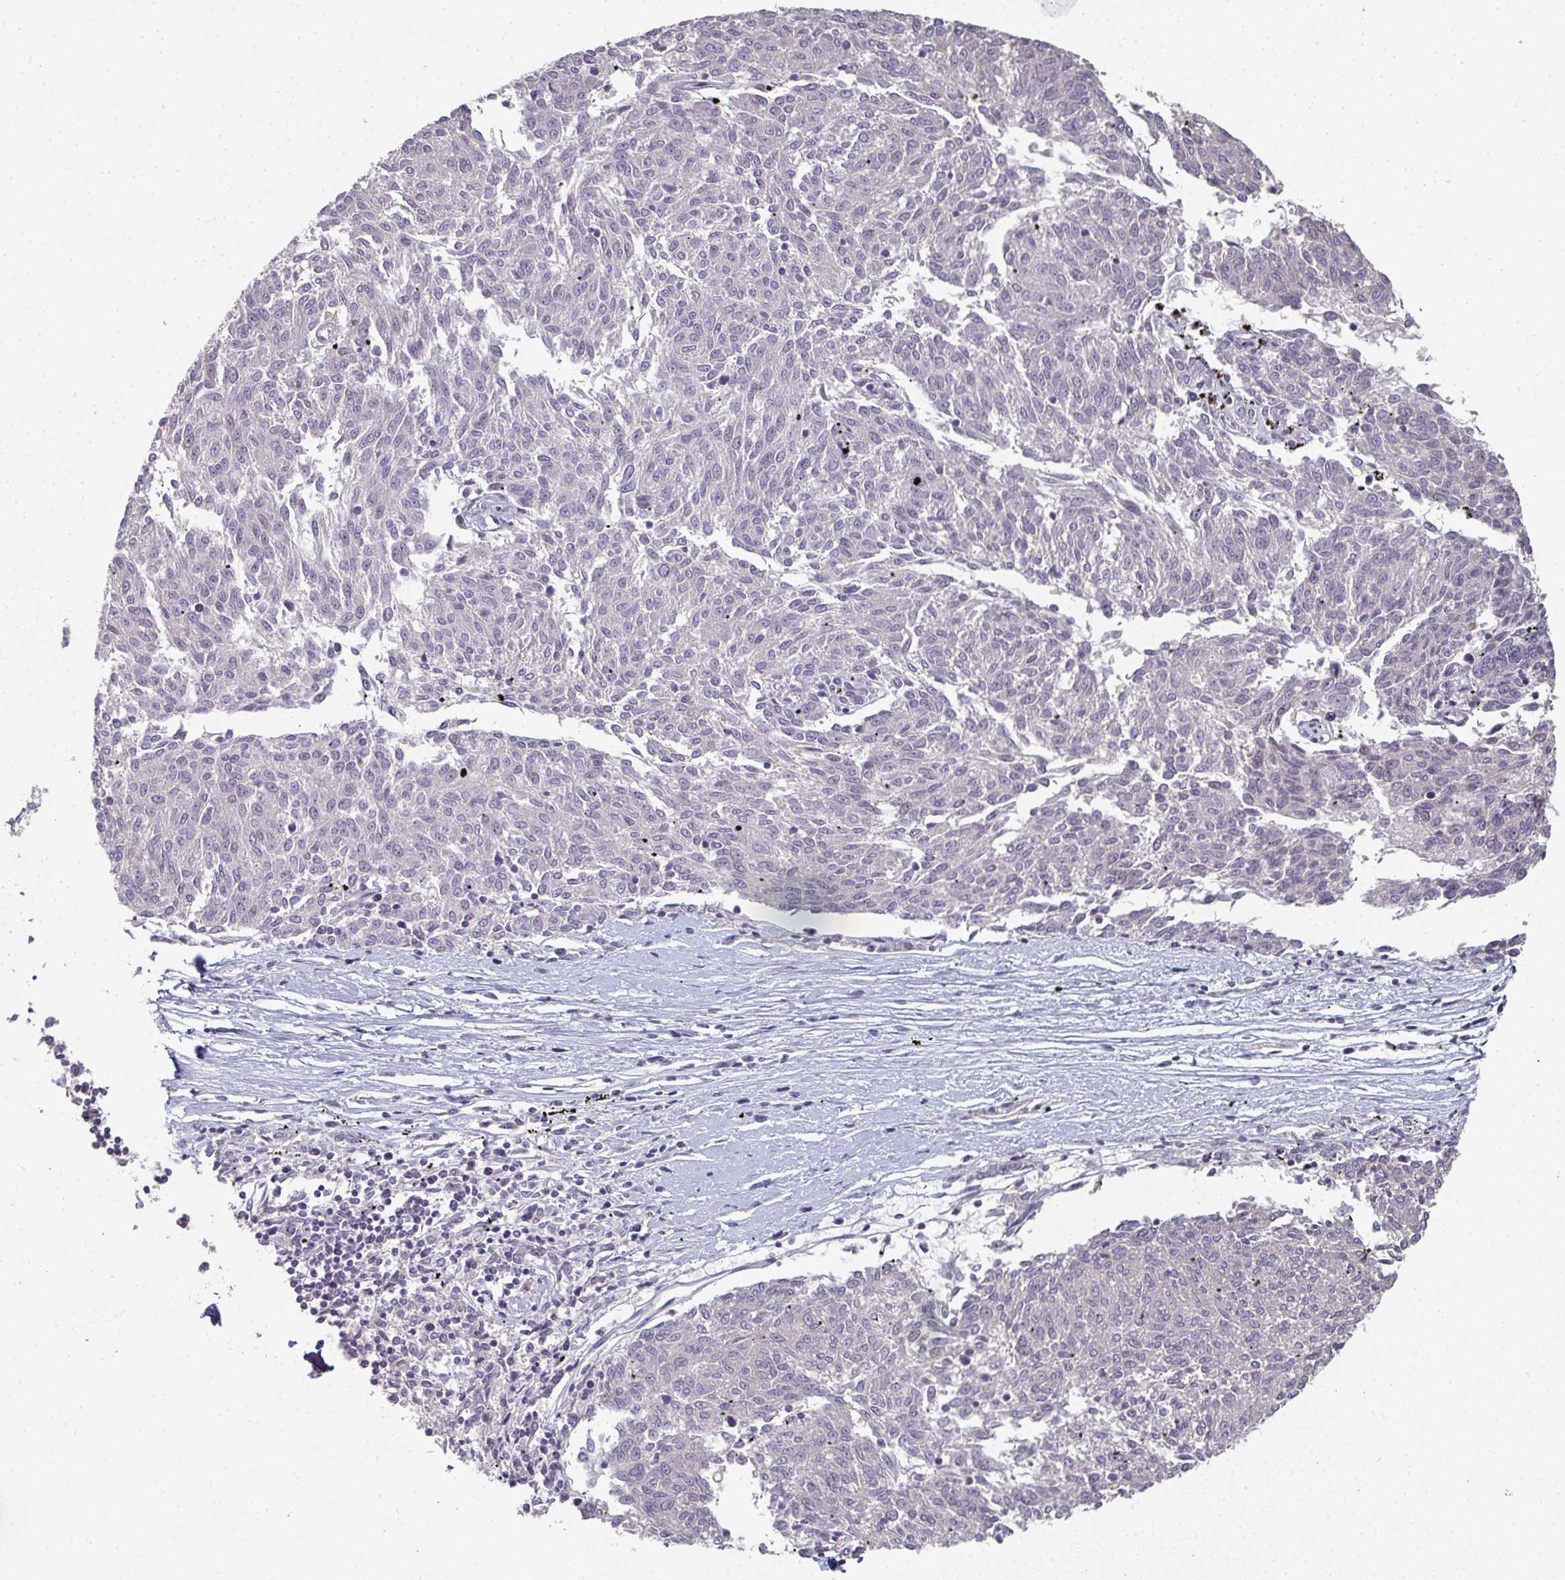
{"staining": {"intensity": "negative", "quantity": "none", "location": "none"}, "tissue": "melanoma", "cell_type": "Tumor cells", "image_type": "cancer", "snomed": [{"axis": "morphology", "description": "Malignant melanoma, NOS"}, {"axis": "topography", "description": "Skin"}], "caption": "Immunohistochemical staining of malignant melanoma reveals no significant expression in tumor cells.", "gene": "A1CF", "patient": {"sex": "female", "age": 72}}